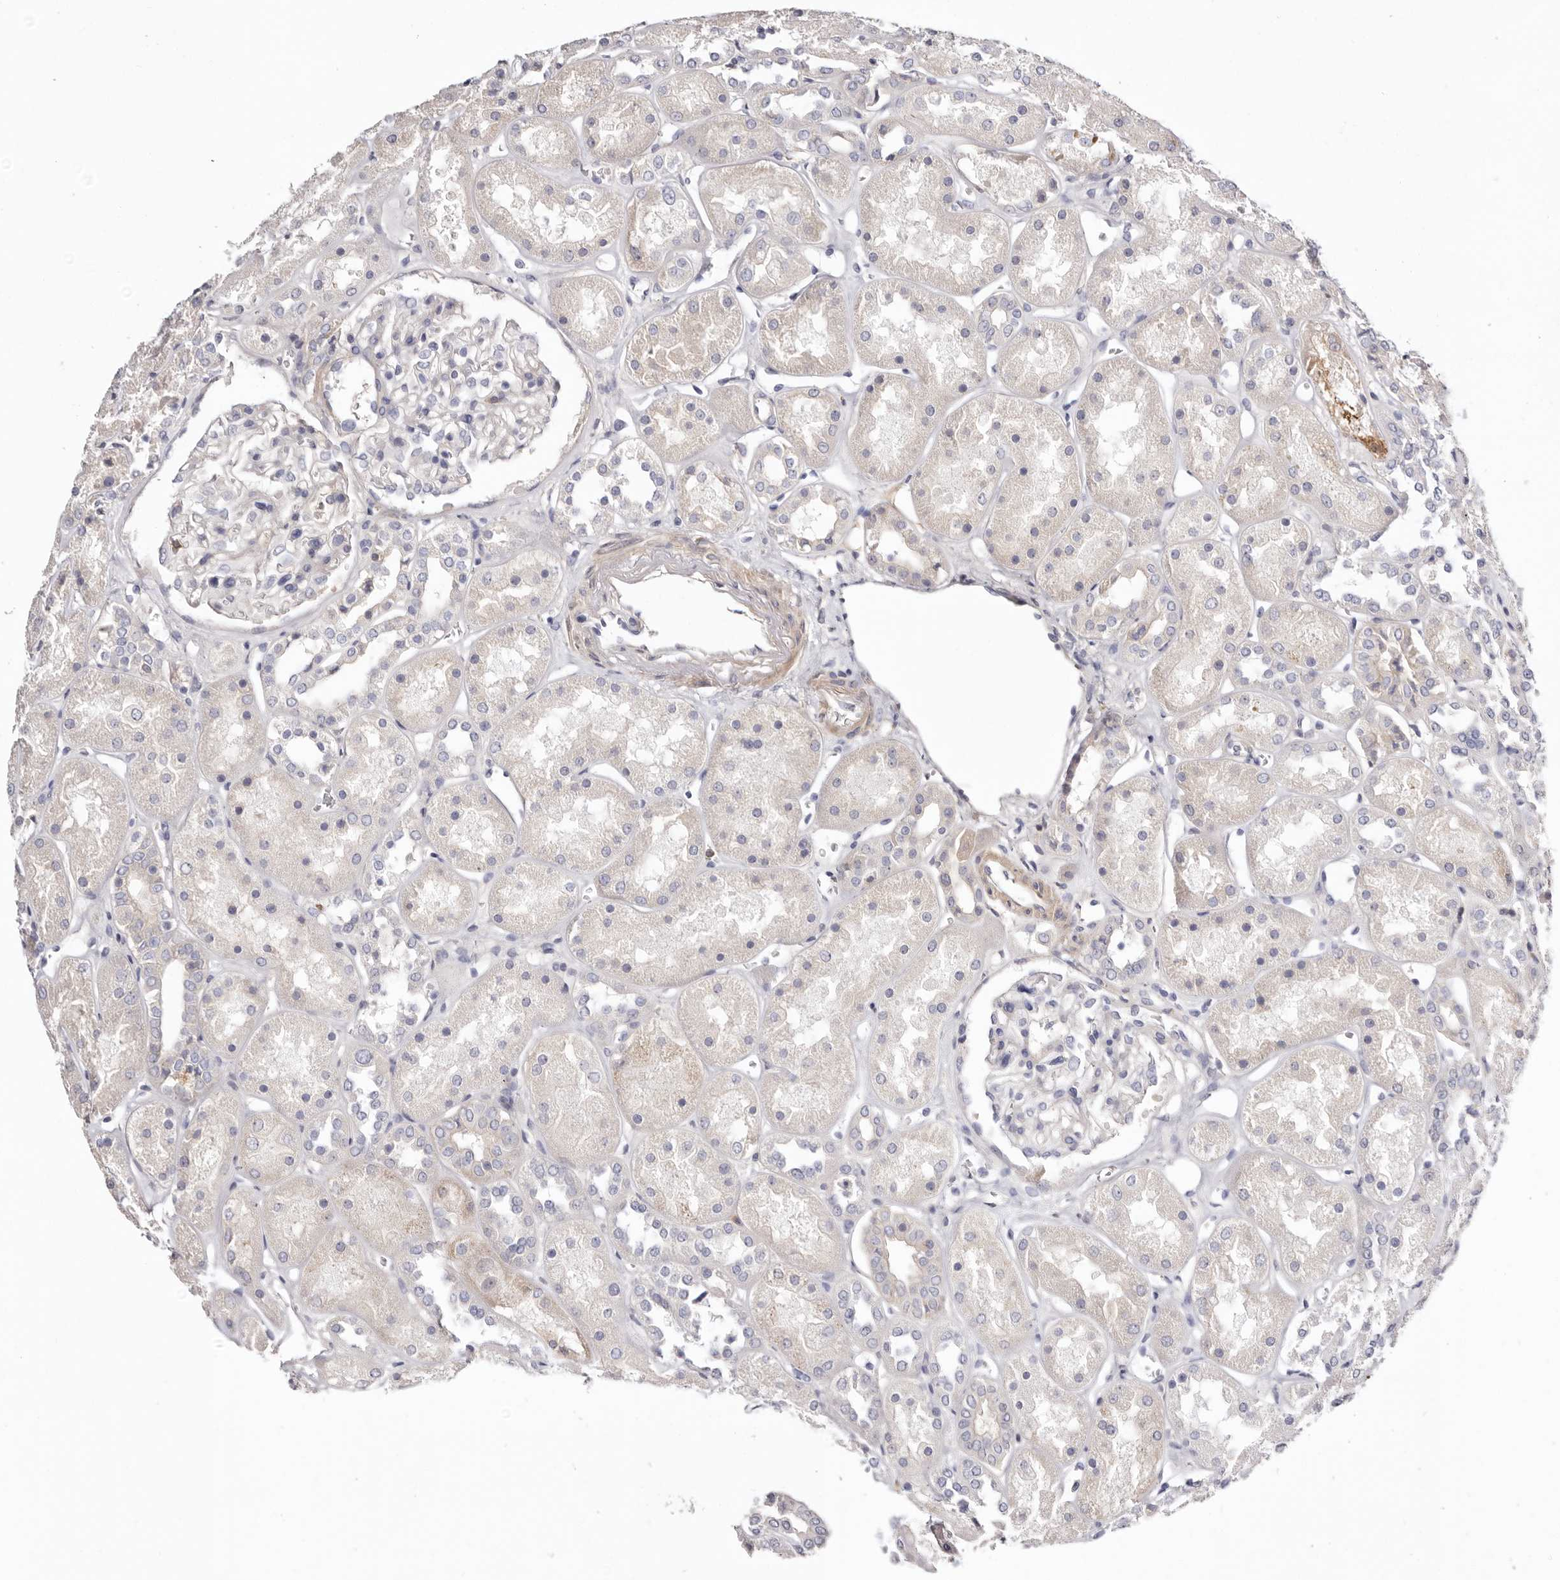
{"staining": {"intensity": "negative", "quantity": "none", "location": "none"}, "tissue": "kidney", "cell_type": "Cells in glomeruli", "image_type": "normal", "snomed": [{"axis": "morphology", "description": "Normal tissue, NOS"}, {"axis": "topography", "description": "Kidney"}], "caption": "Immunohistochemistry (IHC) of unremarkable human kidney demonstrates no positivity in cells in glomeruli. (Stains: DAB immunohistochemistry with hematoxylin counter stain, Microscopy: brightfield microscopy at high magnification).", "gene": "S1PR5", "patient": {"sex": "male", "age": 70}}